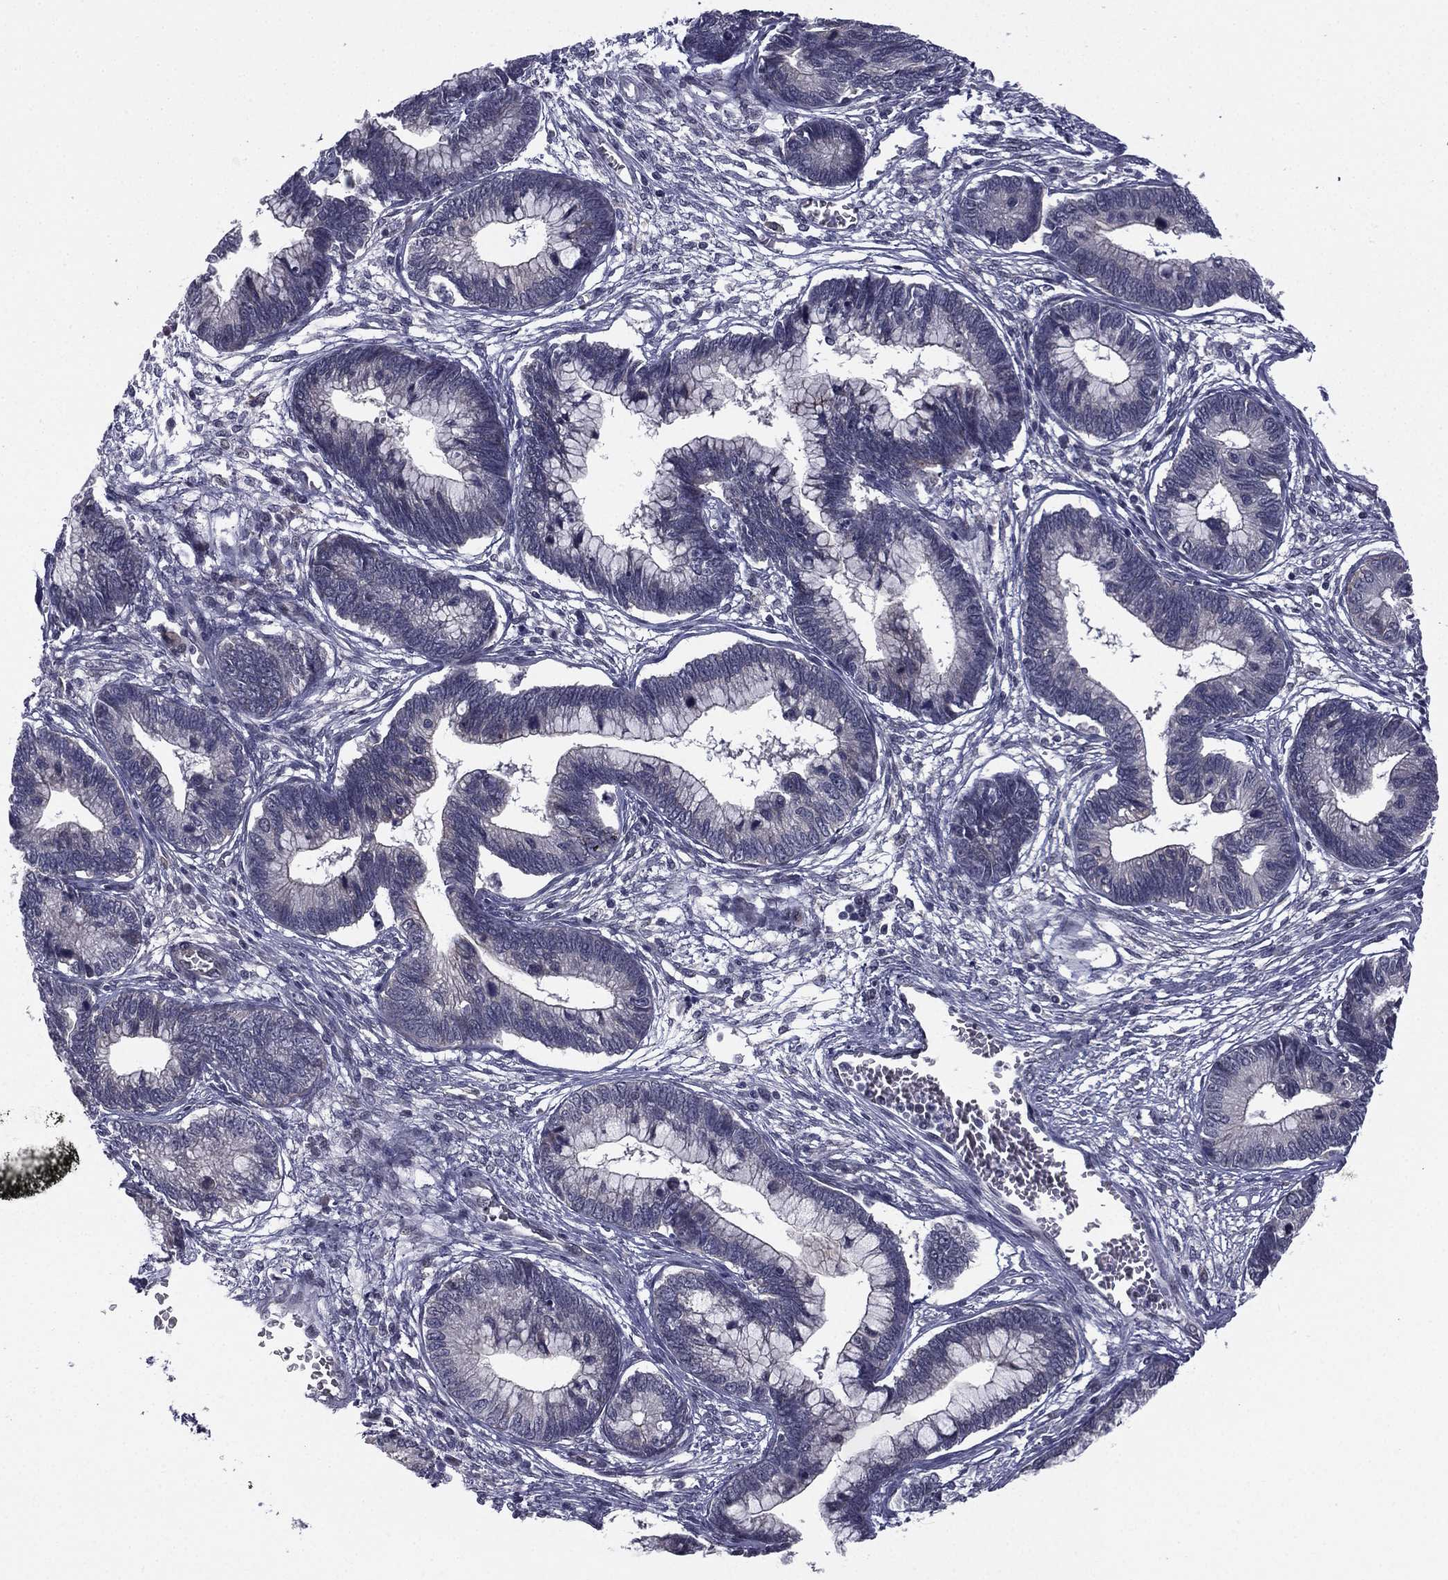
{"staining": {"intensity": "negative", "quantity": "none", "location": "none"}, "tissue": "cervical cancer", "cell_type": "Tumor cells", "image_type": "cancer", "snomed": [{"axis": "morphology", "description": "Adenocarcinoma, NOS"}, {"axis": "topography", "description": "Cervix"}], "caption": "IHC image of cervical cancer stained for a protein (brown), which displays no expression in tumor cells.", "gene": "ACTRT2", "patient": {"sex": "female", "age": 44}}